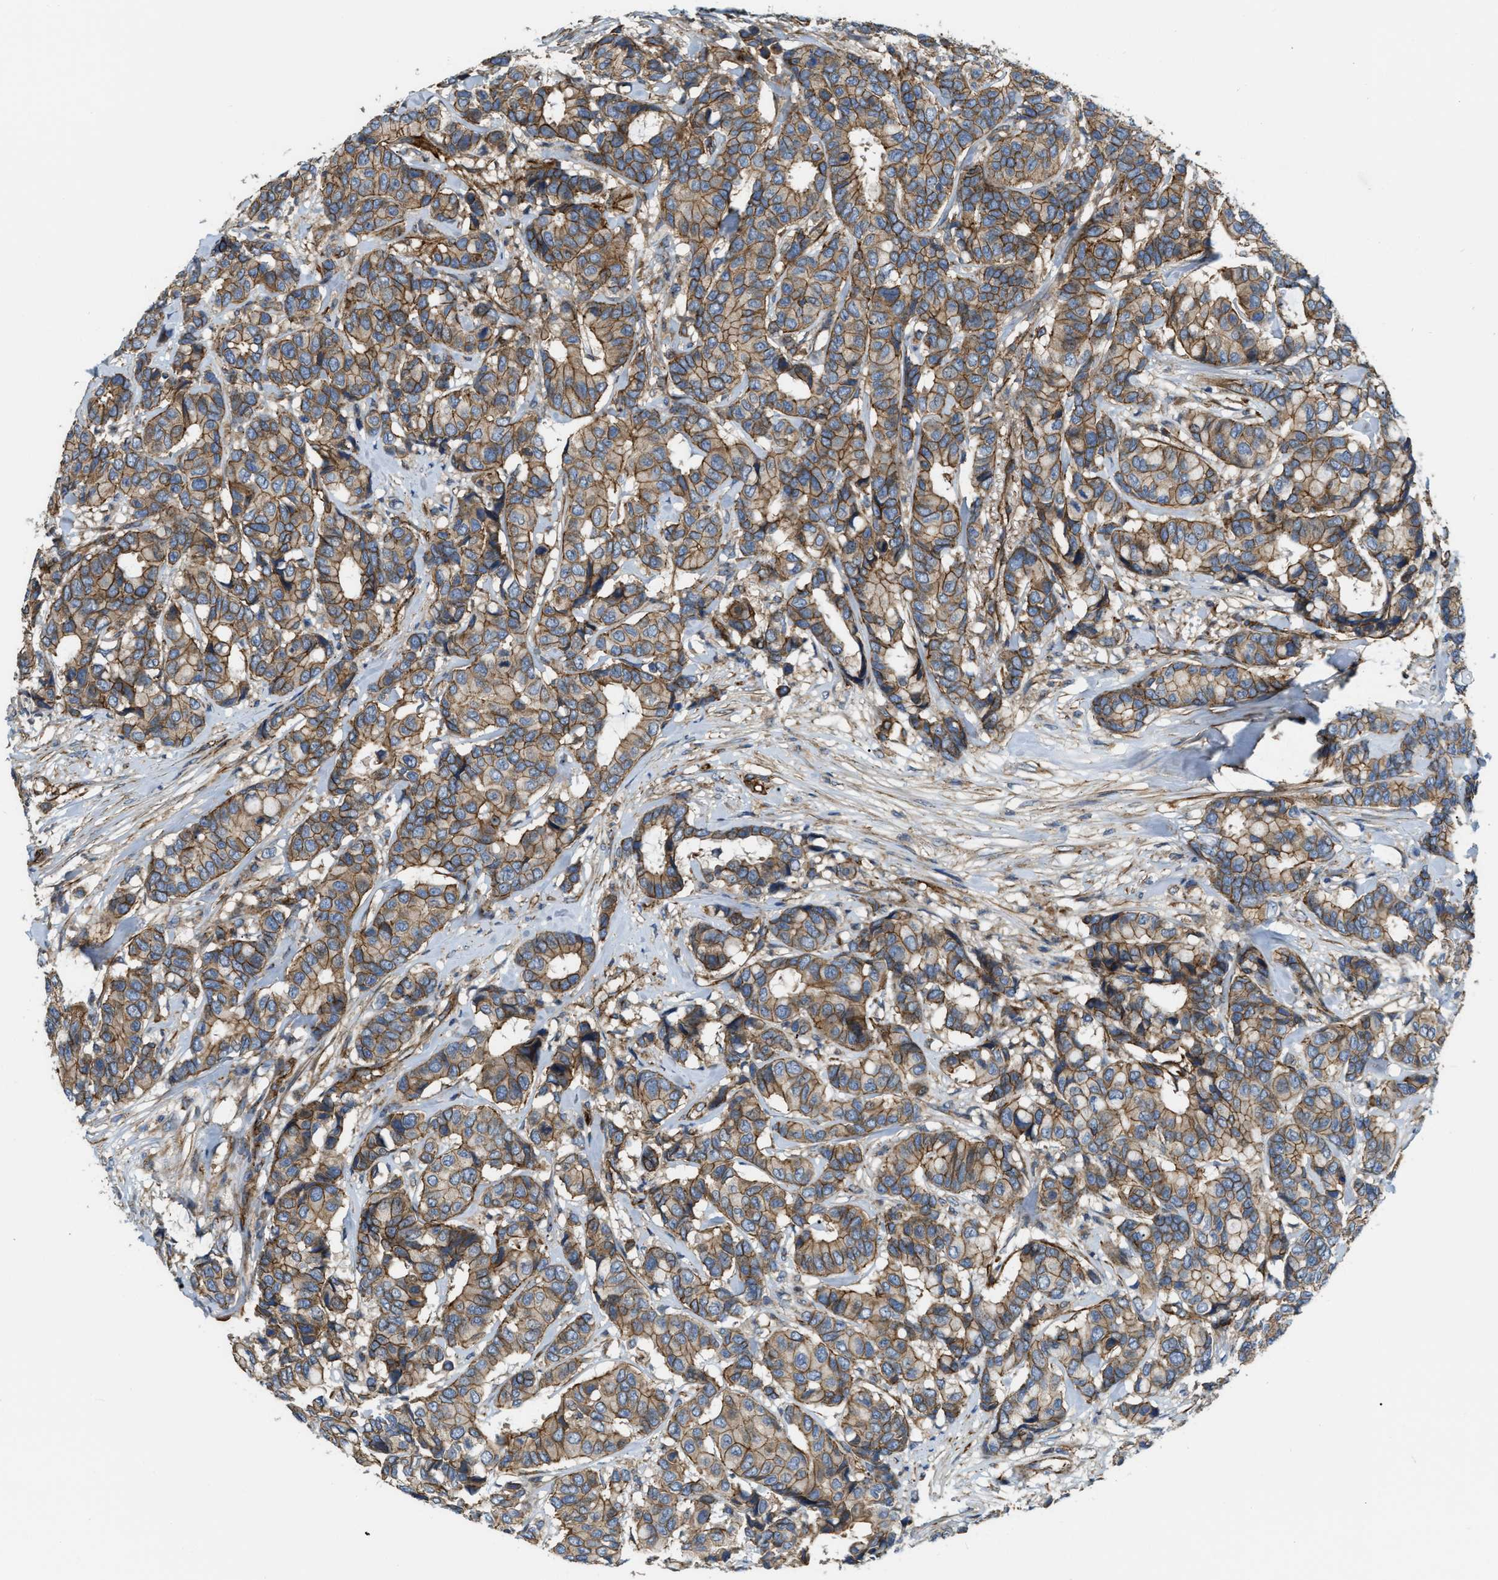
{"staining": {"intensity": "moderate", "quantity": ">75%", "location": "cytoplasmic/membranous"}, "tissue": "breast cancer", "cell_type": "Tumor cells", "image_type": "cancer", "snomed": [{"axis": "morphology", "description": "Duct carcinoma"}, {"axis": "topography", "description": "Breast"}], "caption": "DAB immunohistochemical staining of human breast infiltrating ductal carcinoma shows moderate cytoplasmic/membranous protein positivity in approximately >75% of tumor cells.", "gene": "ERC1", "patient": {"sex": "female", "age": 87}}